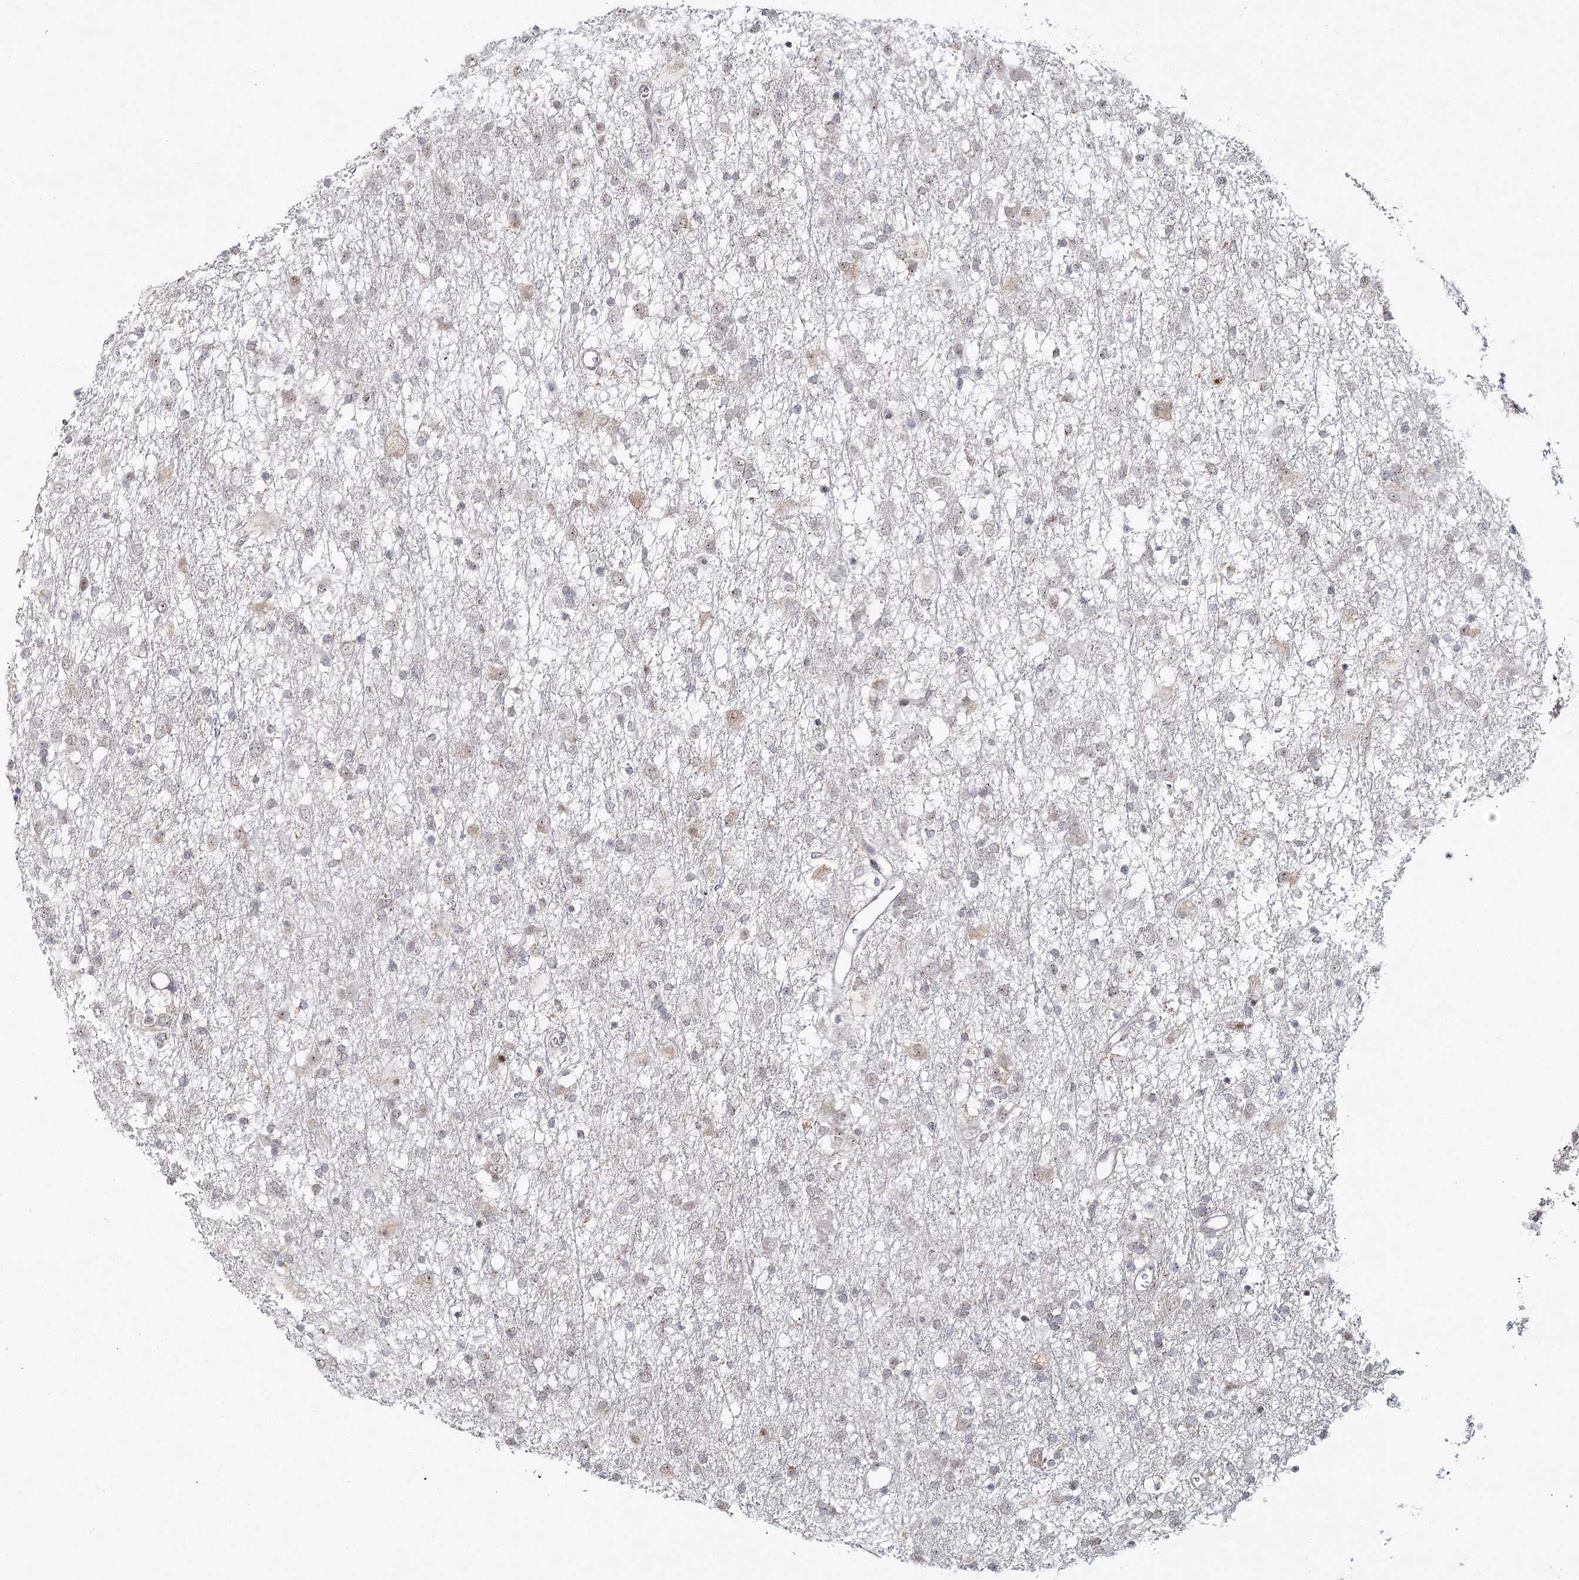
{"staining": {"intensity": "weak", "quantity": "<25%", "location": "cytoplasmic/membranous"}, "tissue": "glioma", "cell_type": "Tumor cells", "image_type": "cancer", "snomed": [{"axis": "morphology", "description": "Glioma, malignant, Low grade"}, {"axis": "topography", "description": "Brain"}], "caption": "Malignant glioma (low-grade) stained for a protein using immunohistochemistry demonstrates no positivity tumor cells.", "gene": "ATAD1", "patient": {"sex": "male", "age": 65}}